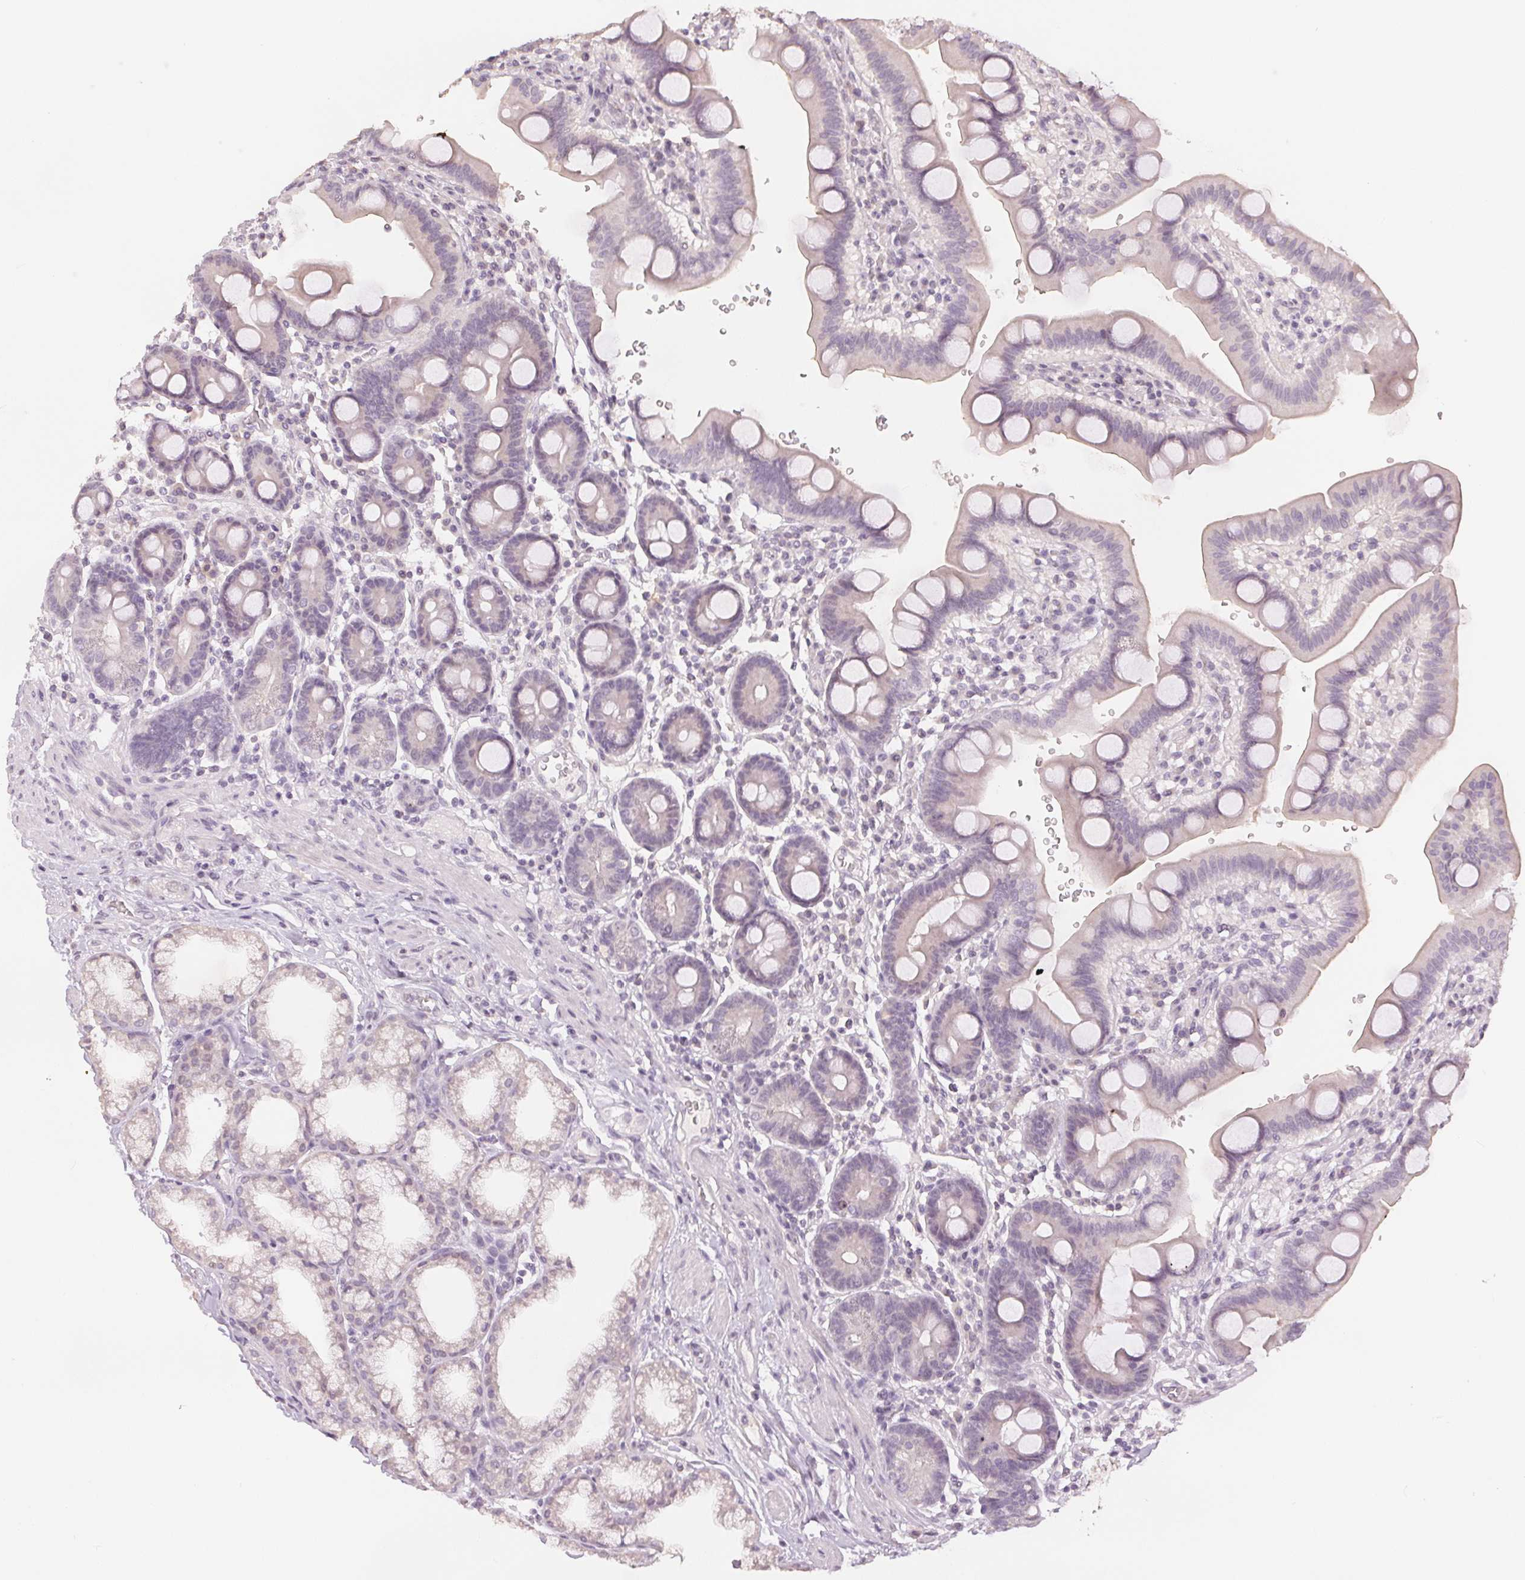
{"staining": {"intensity": "negative", "quantity": "none", "location": "none"}, "tissue": "duodenum", "cell_type": "Glandular cells", "image_type": "normal", "snomed": [{"axis": "morphology", "description": "Normal tissue, NOS"}, {"axis": "topography", "description": "Duodenum"}], "caption": "An immunohistochemistry micrograph of normal duodenum is shown. There is no staining in glandular cells of duodenum.", "gene": "SLC27A5", "patient": {"sex": "male", "age": 59}}